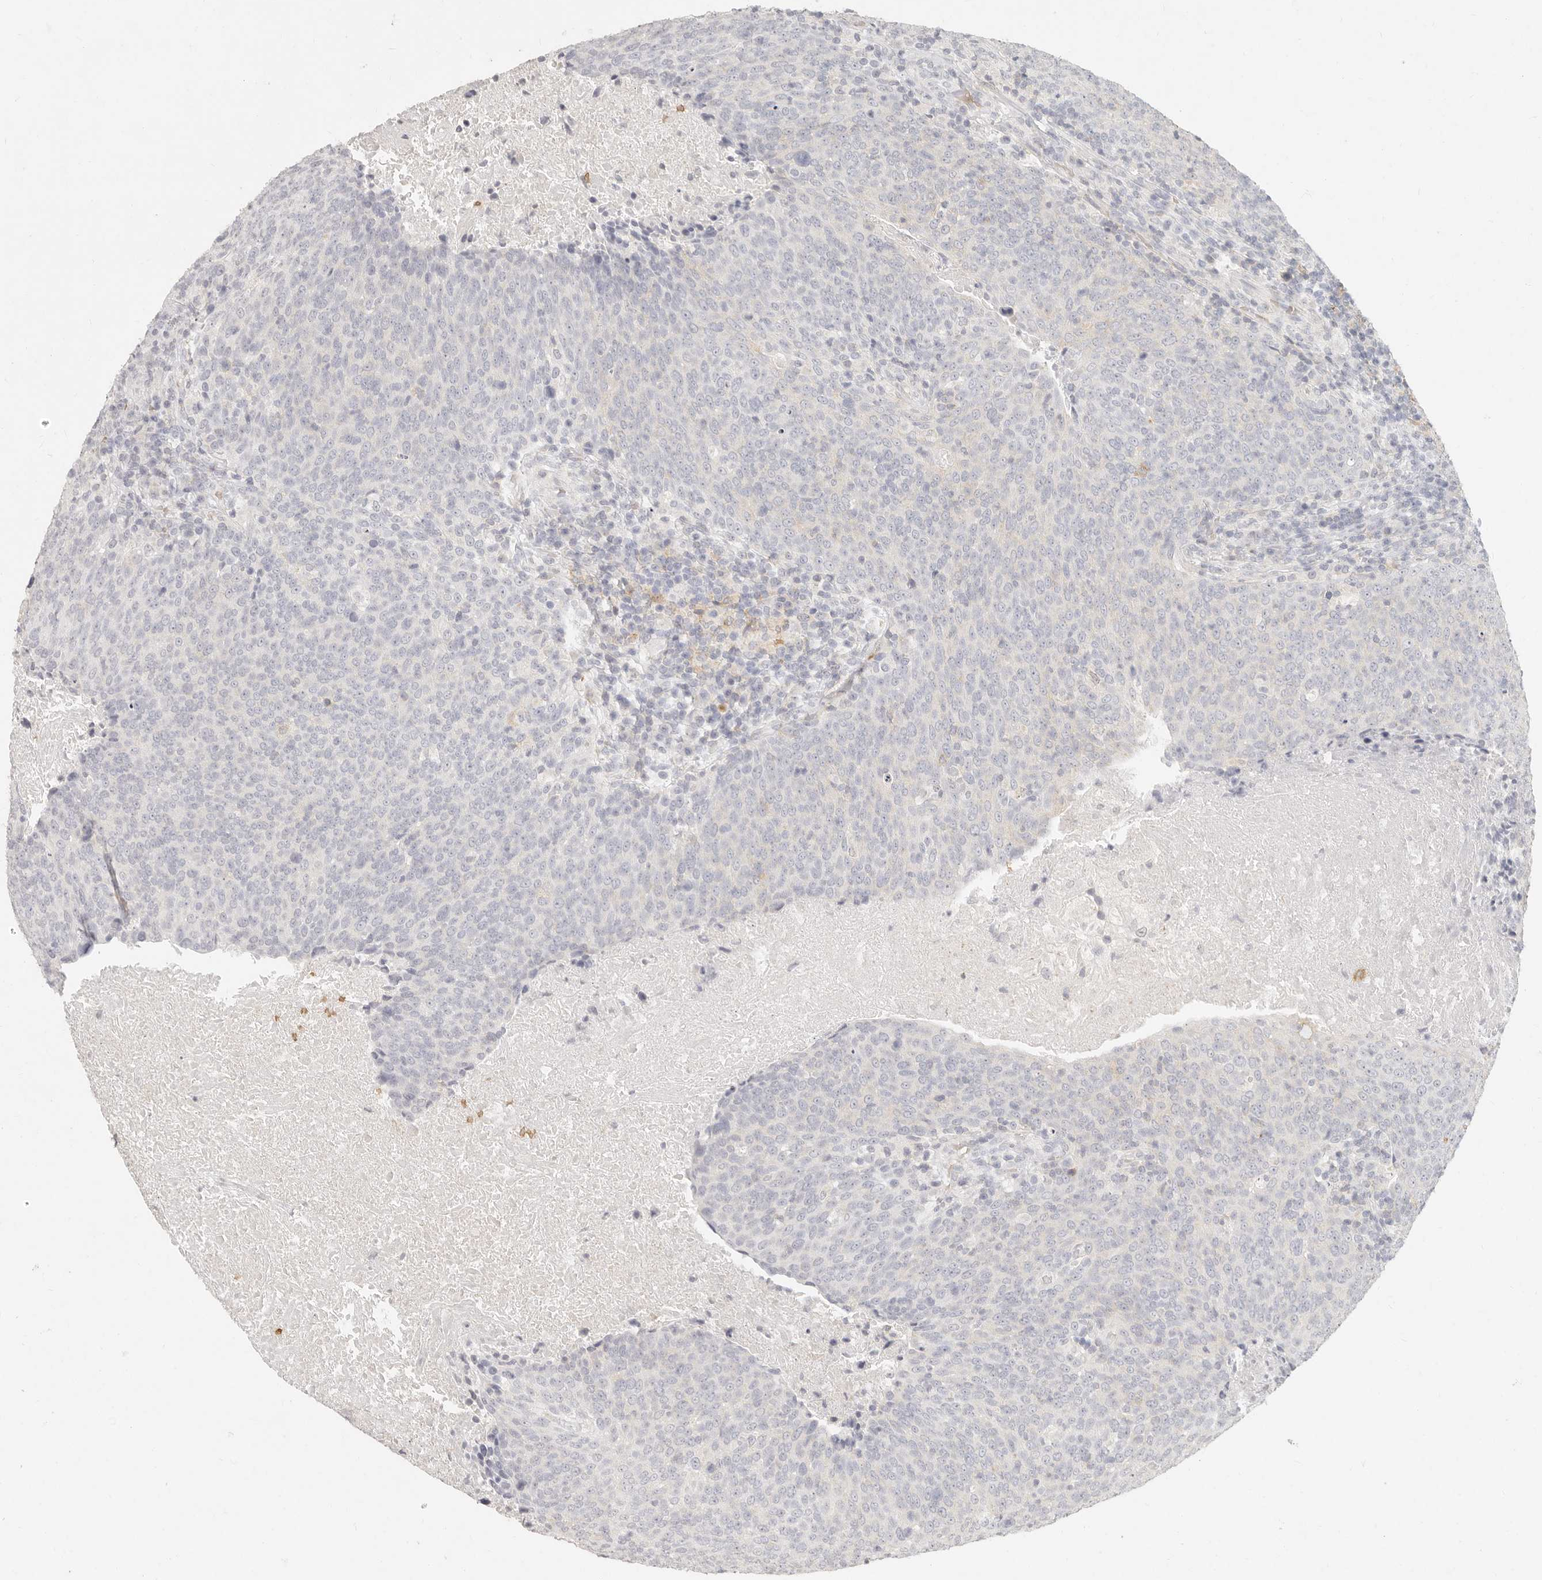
{"staining": {"intensity": "negative", "quantity": "none", "location": "none"}, "tissue": "head and neck cancer", "cell_type": "Tumor cells", "image_type": "cancer", "snomed": [{"axis": "morphology", "description": "Squamous cell carcinoma, NOS"}, {"axis": "morphology", "description": "Squamous cell carcinoma, metastatic, NOS"}, {"axis": "topography", "description": "Lymph node"}, {"axis": "topography", "description": "Head-Neck"}], "caption": "This is an immunohistochemistry photomicrograph of head and neck squamous cell carcinoma. There is no positivity in tumor cells.", "gene": "NIBAN1", "patient": {"sex": "male", "age": 62}}